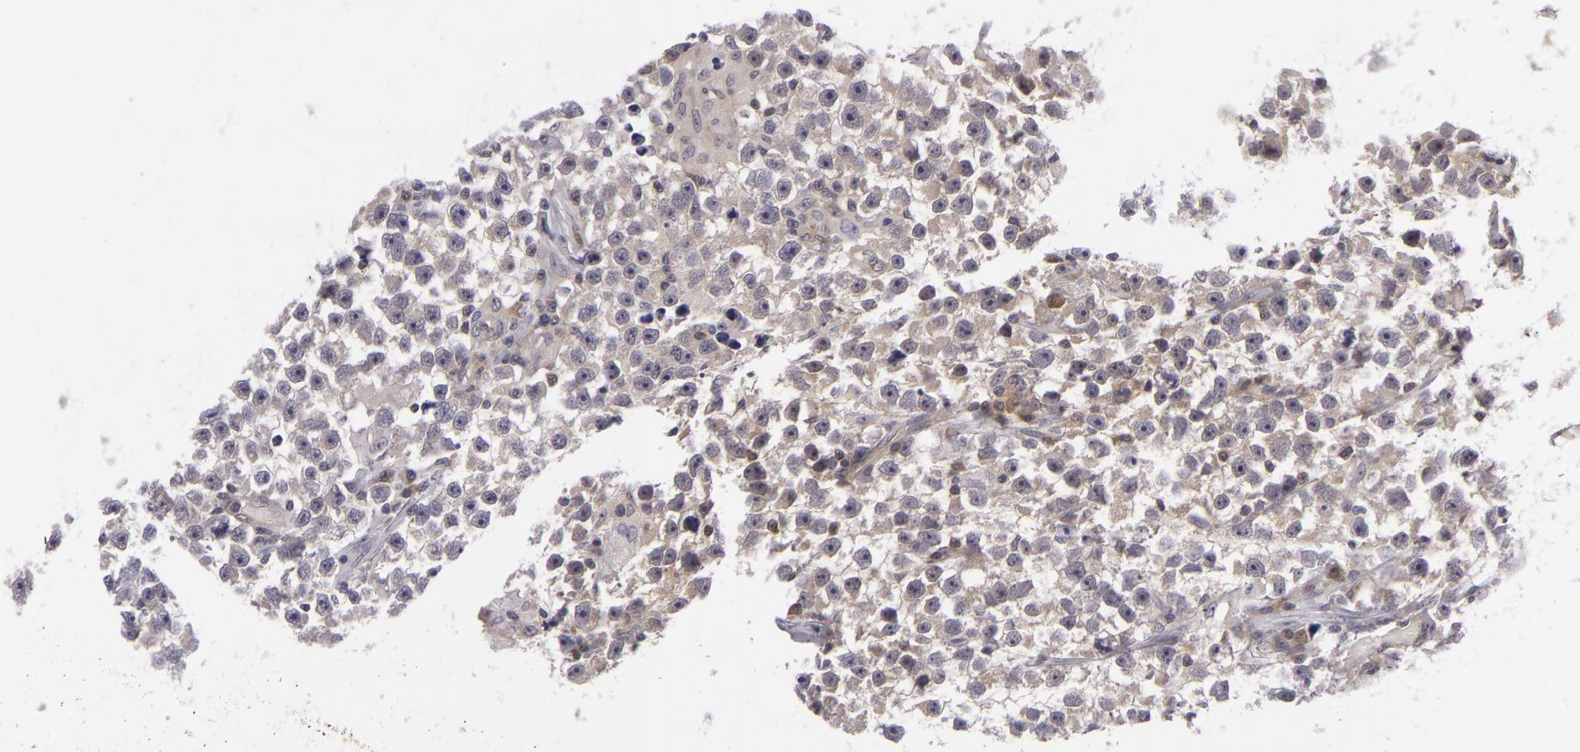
{"staining": {"intensity": "negative", "quantity": "none", "location": "none"}, "tissue": "testis cancer", "cell_type": "Tumor cells", "image_type": "cancer", "snomed": [{"axis": "morphology", "description": "Seminoma, NOS"}, {"axis": "topography", "description": "Testis"}], "caption": "The image displays no staining of tumor cells in testis cancer (seminoma). The staining was performed using DAB to visualize the protein expression in brown, while the nuclei were stained in blue with hematoxylin (Magnification: 20x).", "gene": "BCL10", "patient": {"sex": "male", "age": 33}}